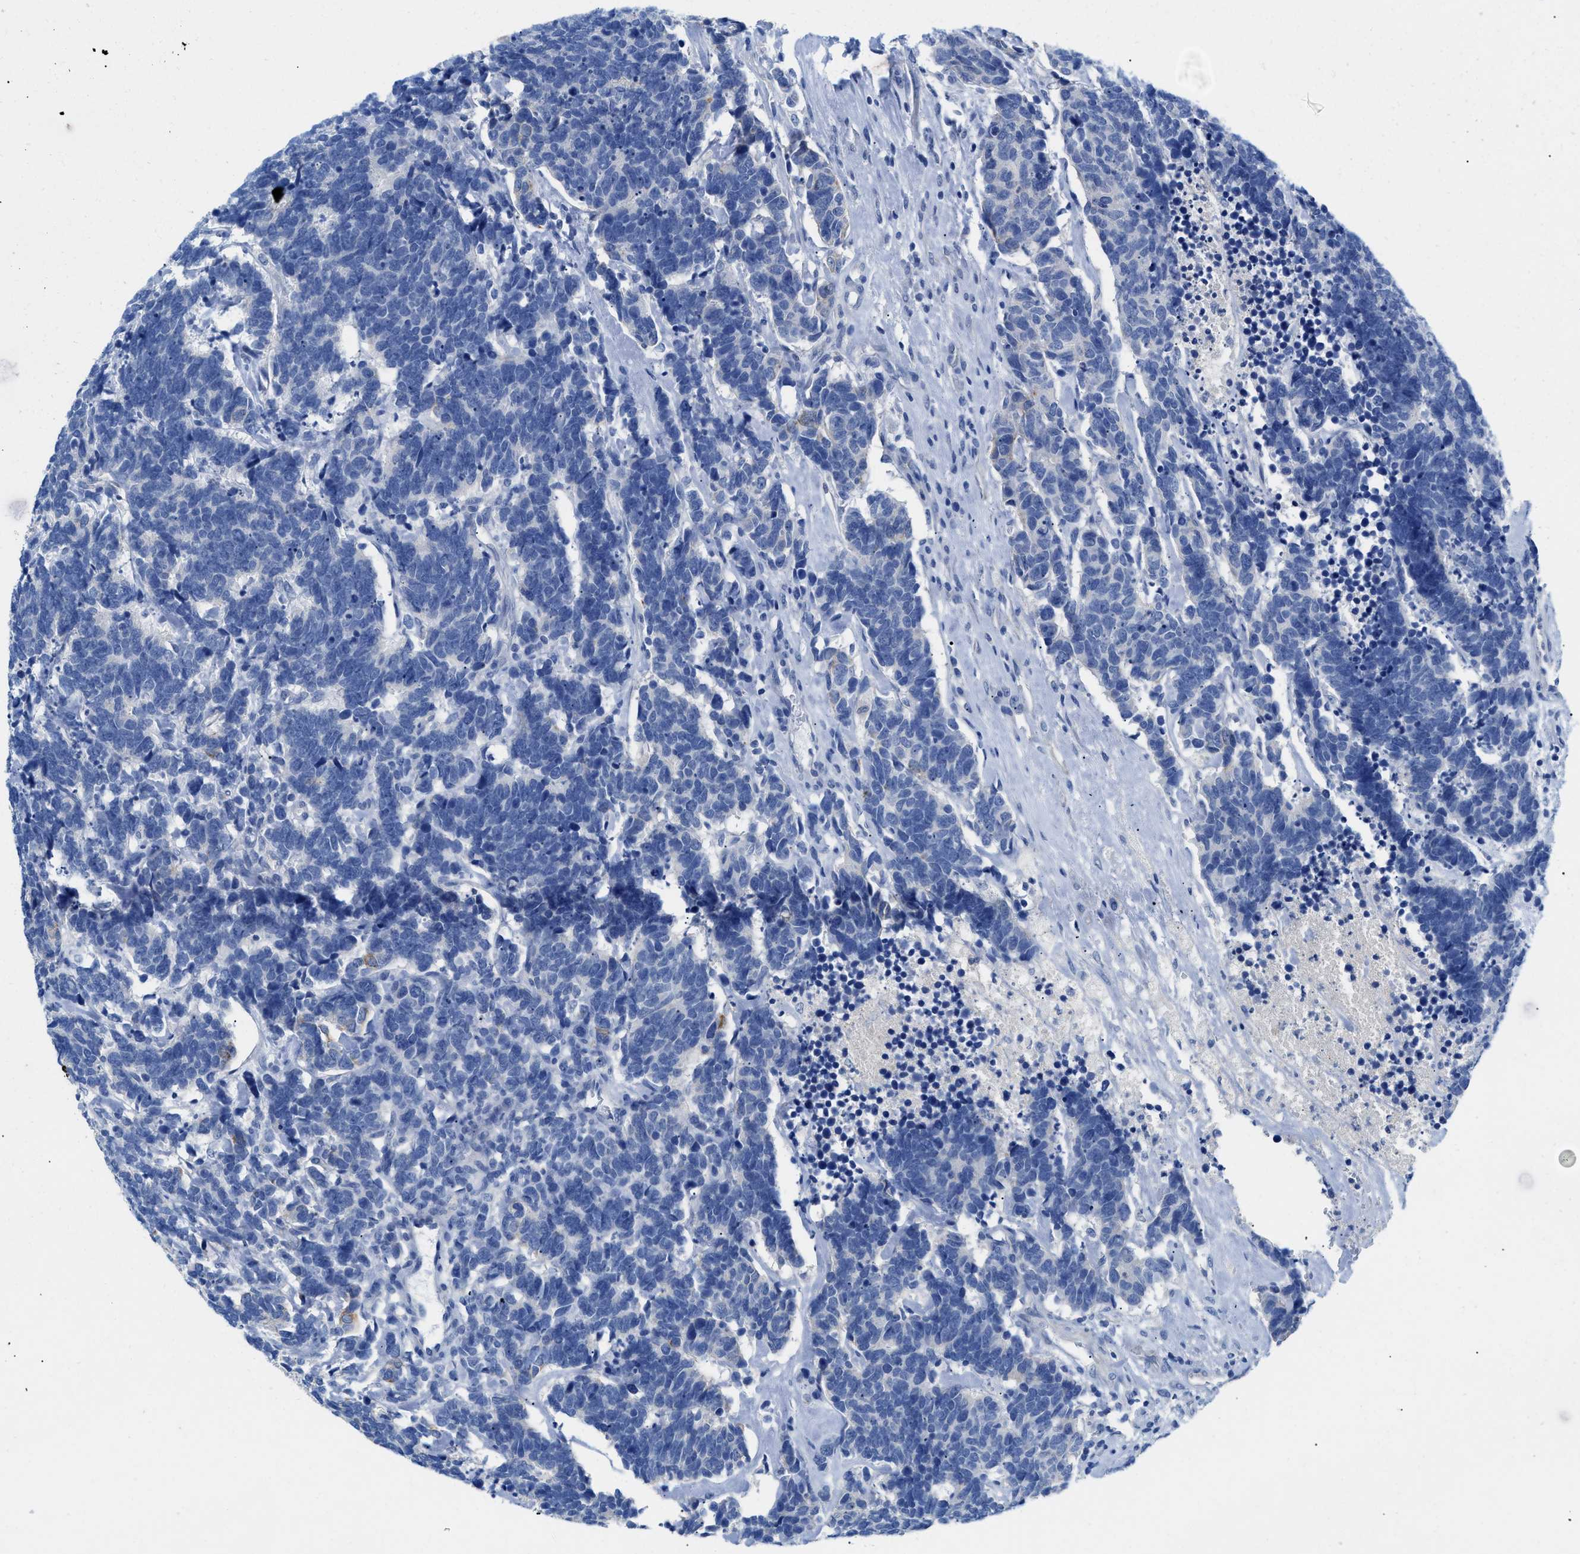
{"staining": {"intensity": "negative", "quantity": "none", "location": "none"}, "tissue": "carcinoid", "cell_type": "Tumor cells", "image_type": "cancer", "snomed": [{"axis": "morphology", "description": "Carcinoma, NOS"}, {"axis": "morphology", "description": "Carcinoid, malignant, NOS"}, {"axis": "topography", "description": "Urinary bladder"}], "caption": "An immunohistochemistry histopathology image of carcinoma is shown. There is no staining in tumor cells of carcinoma.", "gene": "SLC10A6", "patient": {"sex": "male", "age": 57}}